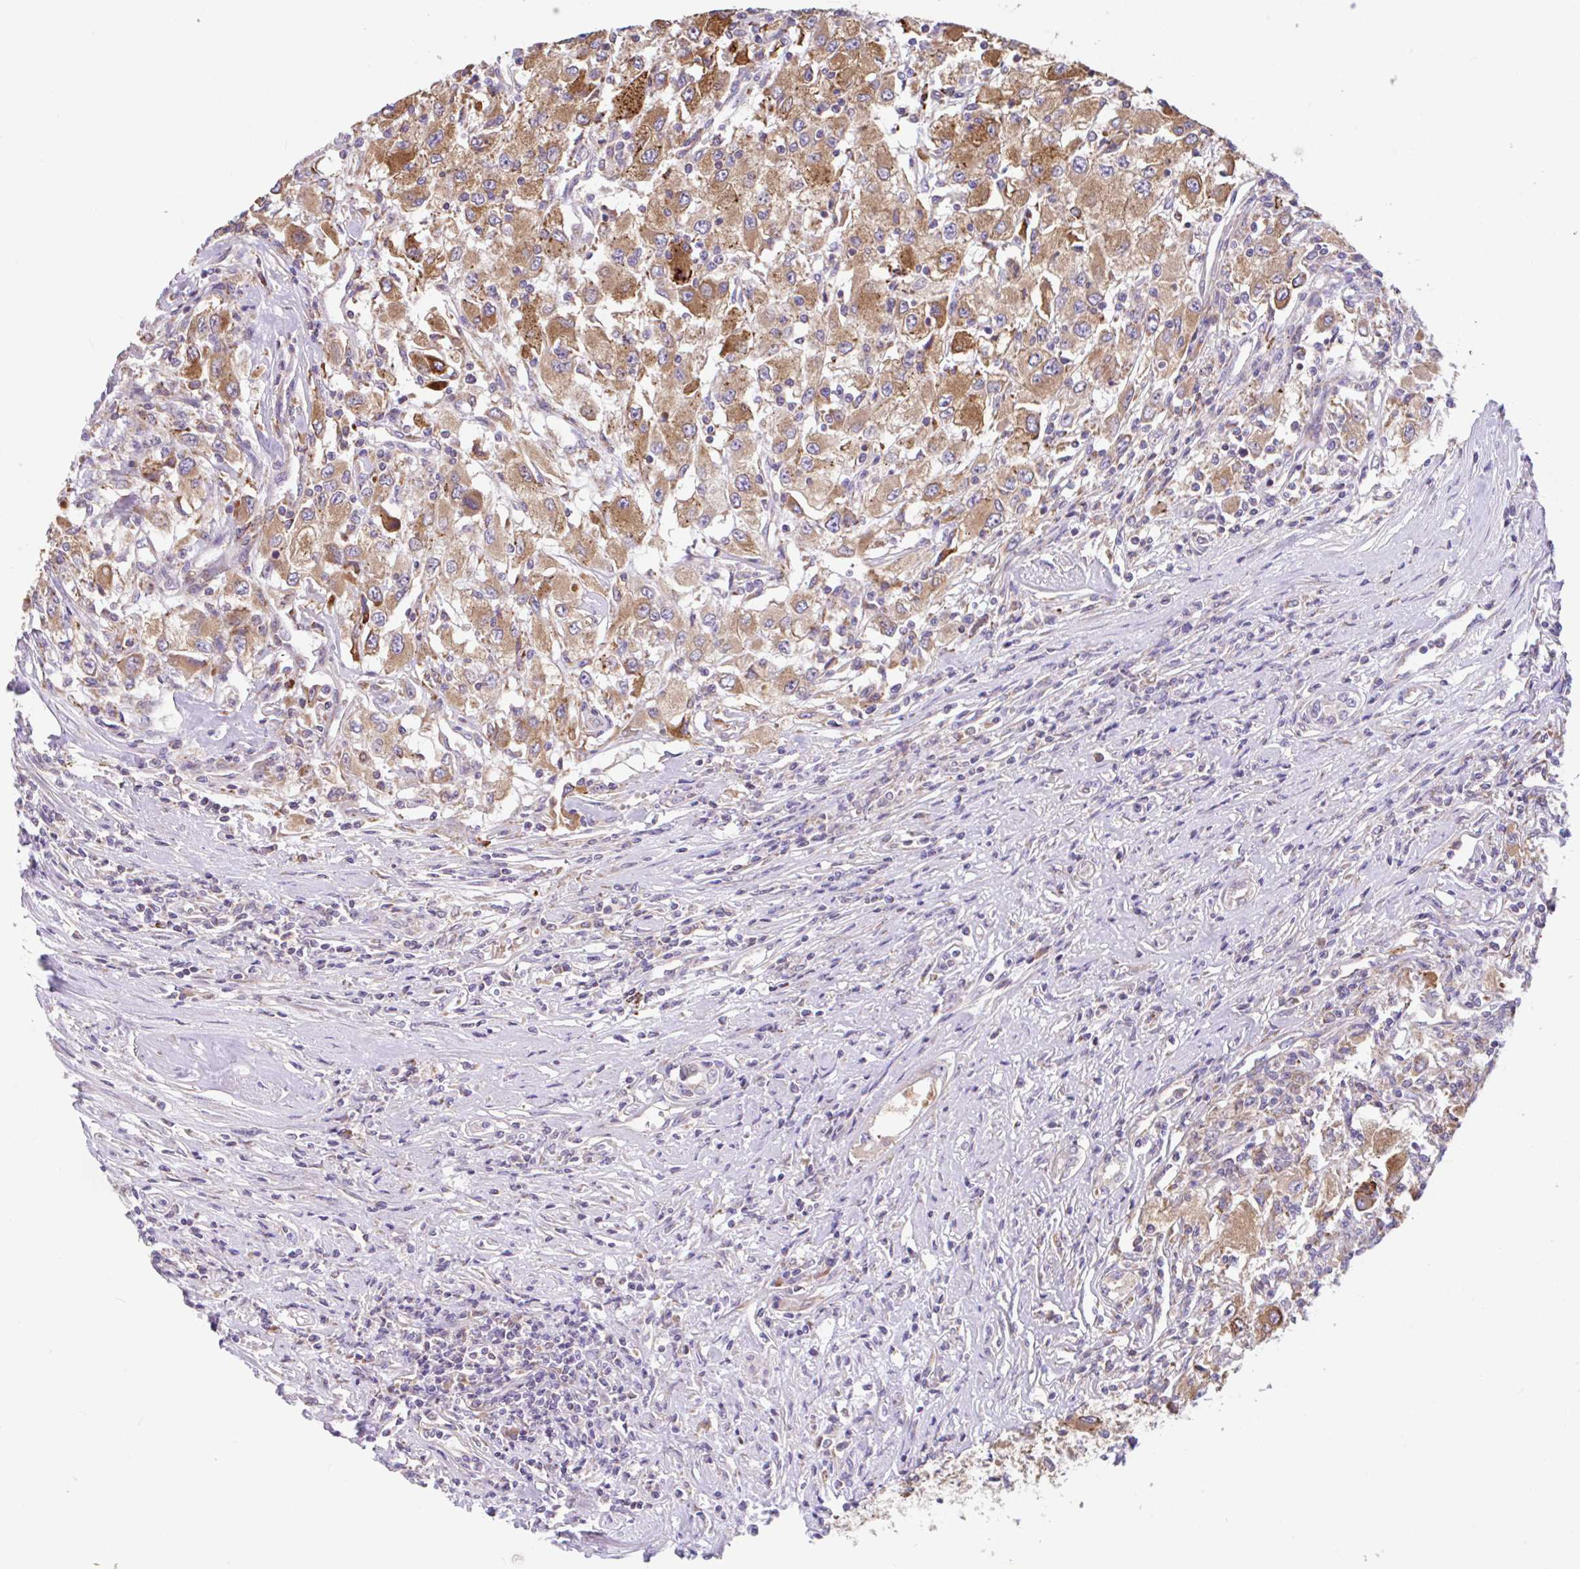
{"staining": {"intensity": "moderate", "quantity": ">75%", "location": "cytoplasmic/membranous"}, "tissue": "renal cancer", "cell_type": "Tumor cells", "image_type": "cancer", "snomed": [{"axis": "morphology", "description": "Adenocarcinoma, NOS"}, {"axis": "topography", "description": "Kidney"}], "caption": "High-magnification brightfield microscopy of renal adenocarcinoma stained with DAB (3,3'-diaminobenzidine) (brown) and counterstained with hematoxylin (blue). tumor cells exhibit moderate cytoplasmic/membranous staining is appreciated in about>75% of cells. (DAB = brown stain, brightfield microscopy at high magnification).", "gene": "RALBP1", "patient": {"sex": "female", "age": 67}}